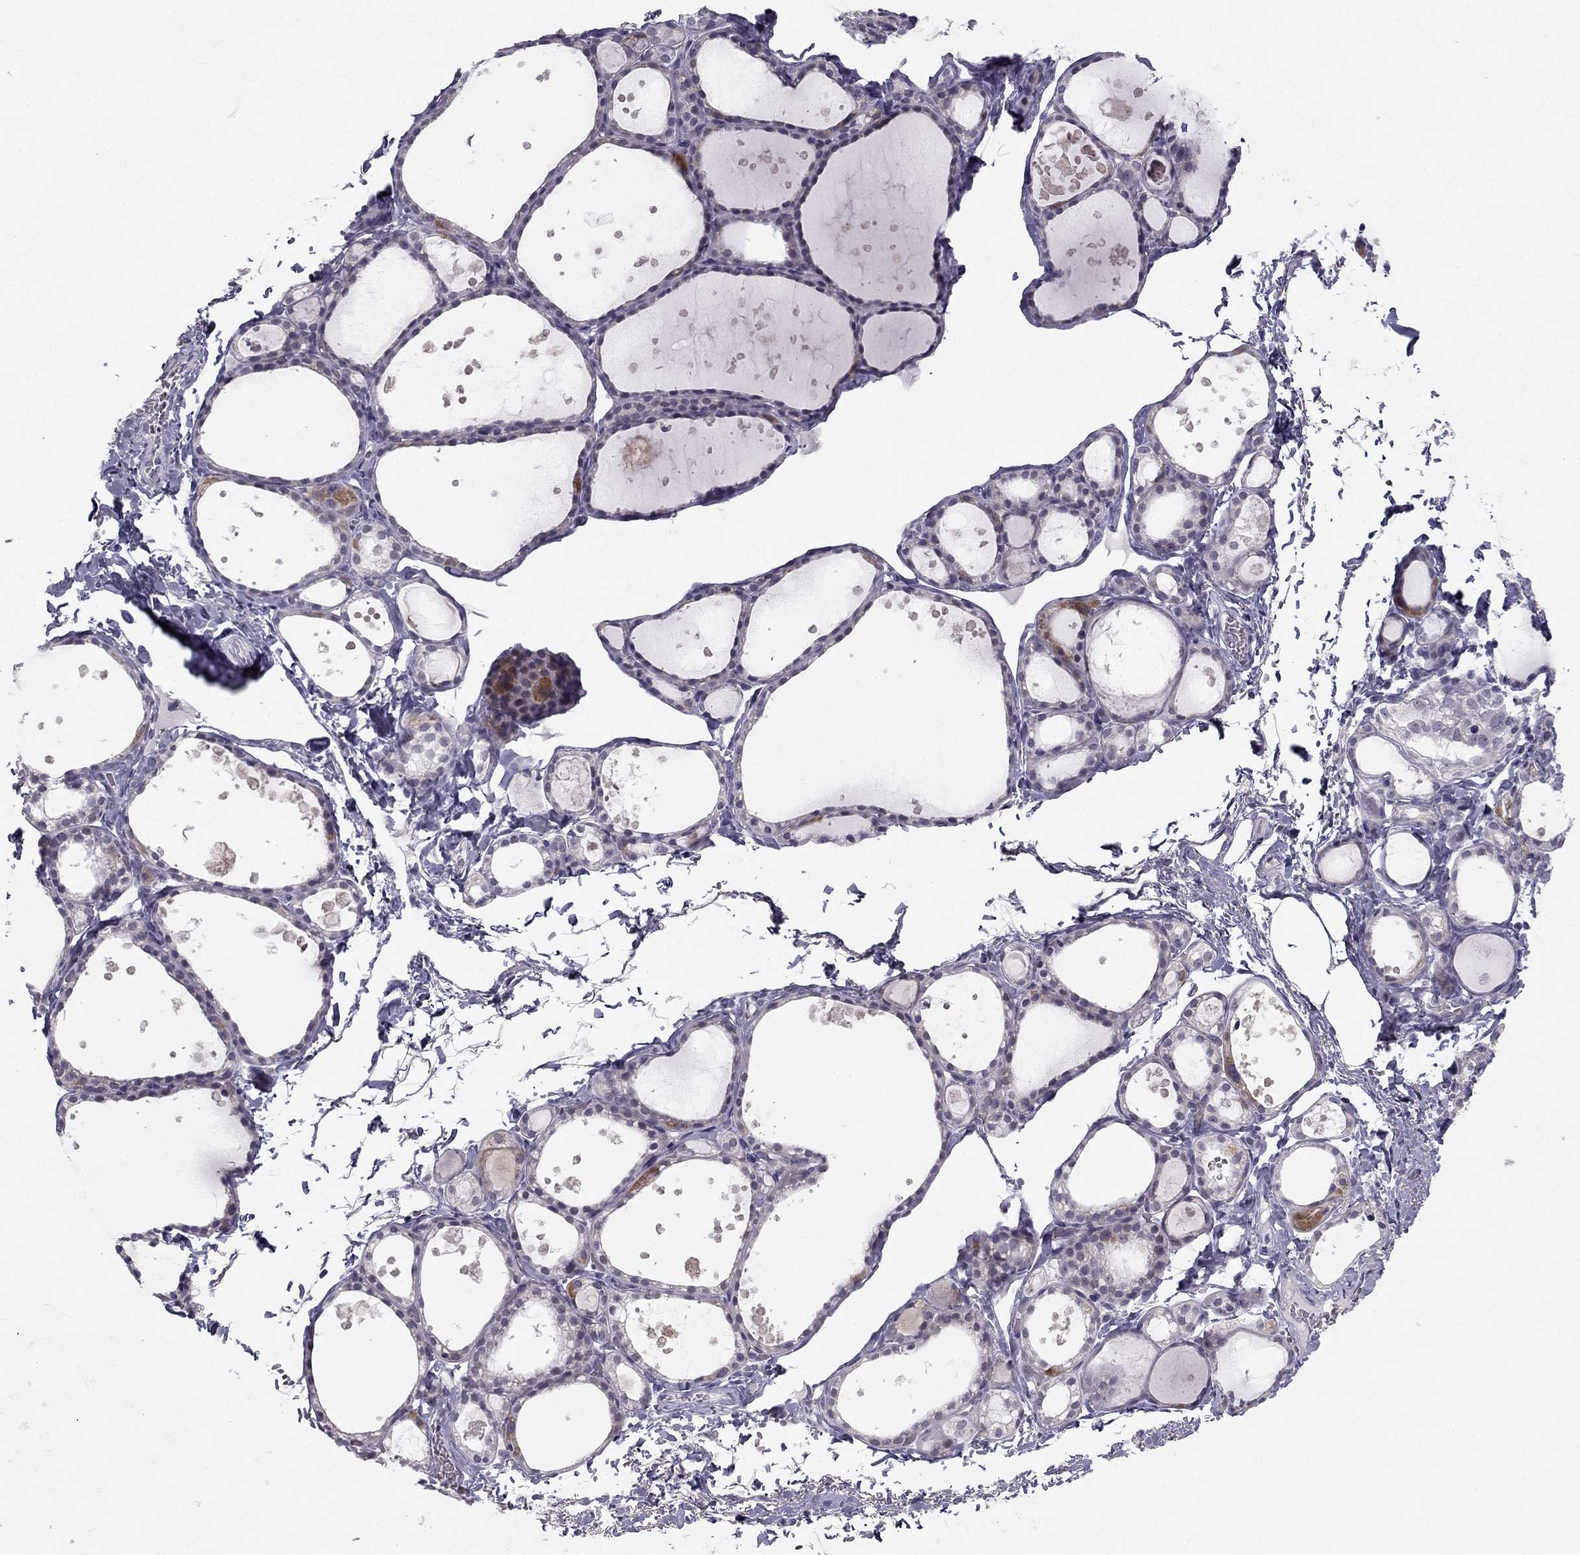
{"staining": {"intensity": "negative", "quantity": "none", "location": "none"}, "tissue": "thyroid gland", "cell_type": "Glandular cells", "image_type": "normal", "snomed": [{"axis": "morphology", "description": "Normal tissue, NOS"}, {"axis": "topography", "description": "Thyroid gland"}], "caption": "Human thyroid gland stained for a protein using immunohistochemistry demonstrates no expression in glandular cells.", "gene": "C5orf49", "patient": {"sex": "male", "age": 68}}